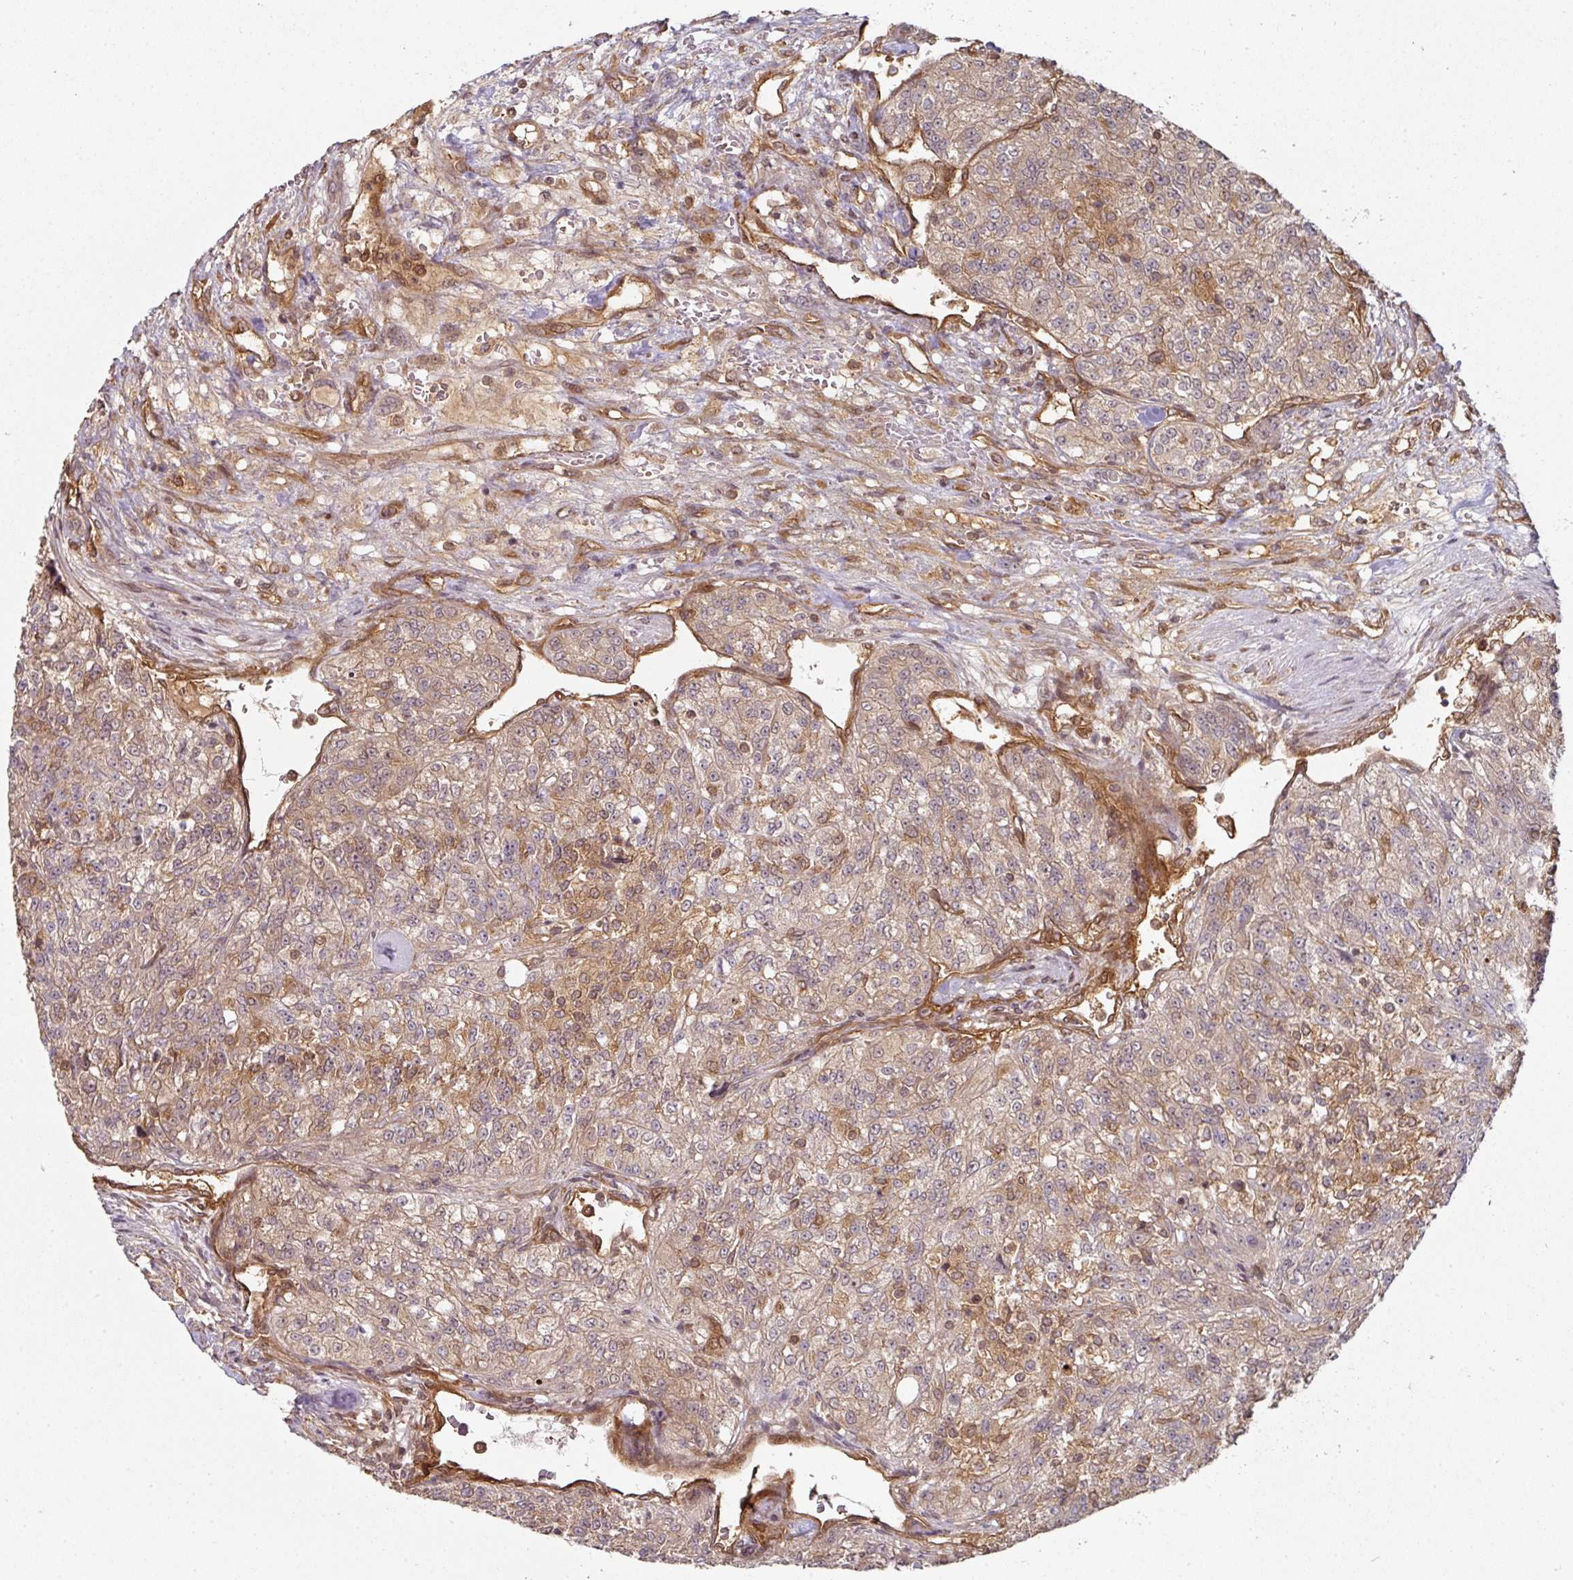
{"staining": {"intensity": "weak", "quantity": "25%-75%", "location": "cytoplasmic/membranous"}, "tissue": "renal cancer", "cell_type": "Tumor cells", "image_type": "cancer", "snomed": [{"axis": "morphology", "description": "Adenocarcinoma, NOS"}, {"axis": "topography", "description": "Kidney"}], "caption": "Immunohistochemical staining of renal cancer (adenocarcinoma) displays weak cytoplasmic/membranous protein positivity in about 25%-75% of tumor cells. Nuclei are stained in blue.", "gene": "EIF4EBP2", "patient": {"sex": "female", "age": 63}}